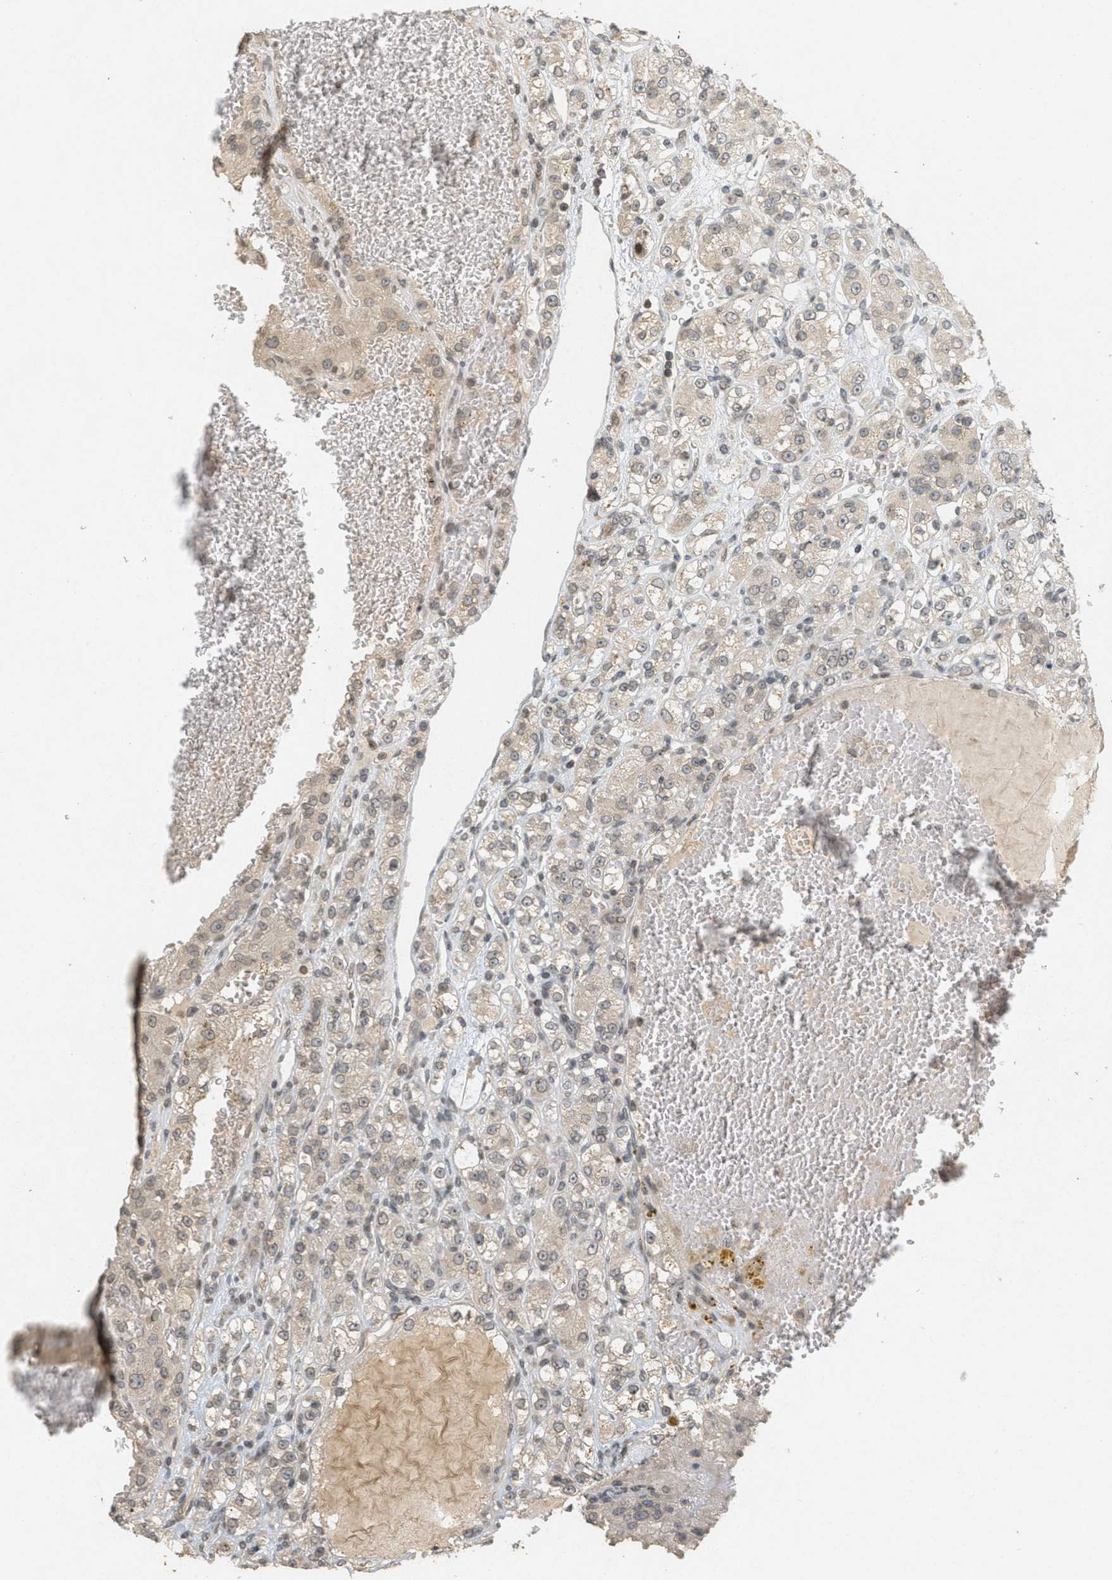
{"staining": {"intensity": "weak", "quantity": ">75%", "location": "cytoplasmic/membranous,nuclear"}, "tissue": "renal cancer", "cell_type": "Tumor cells", "image_type": "cancer", "snomed": [{"axis": "morphology", "description": "Normal tissue, NOS"}, {"axis": "morphology", "description": "Adenocarcinoma, NOS"}, {"axis": "topography", "description": "Kidney"}], "caption": "Adenocarcinoma (renal) stained with a protein marker reveals weak staining in tumor cells.", "gene": "ABHD6", "patient": {"sex": "male", "age": 61}}